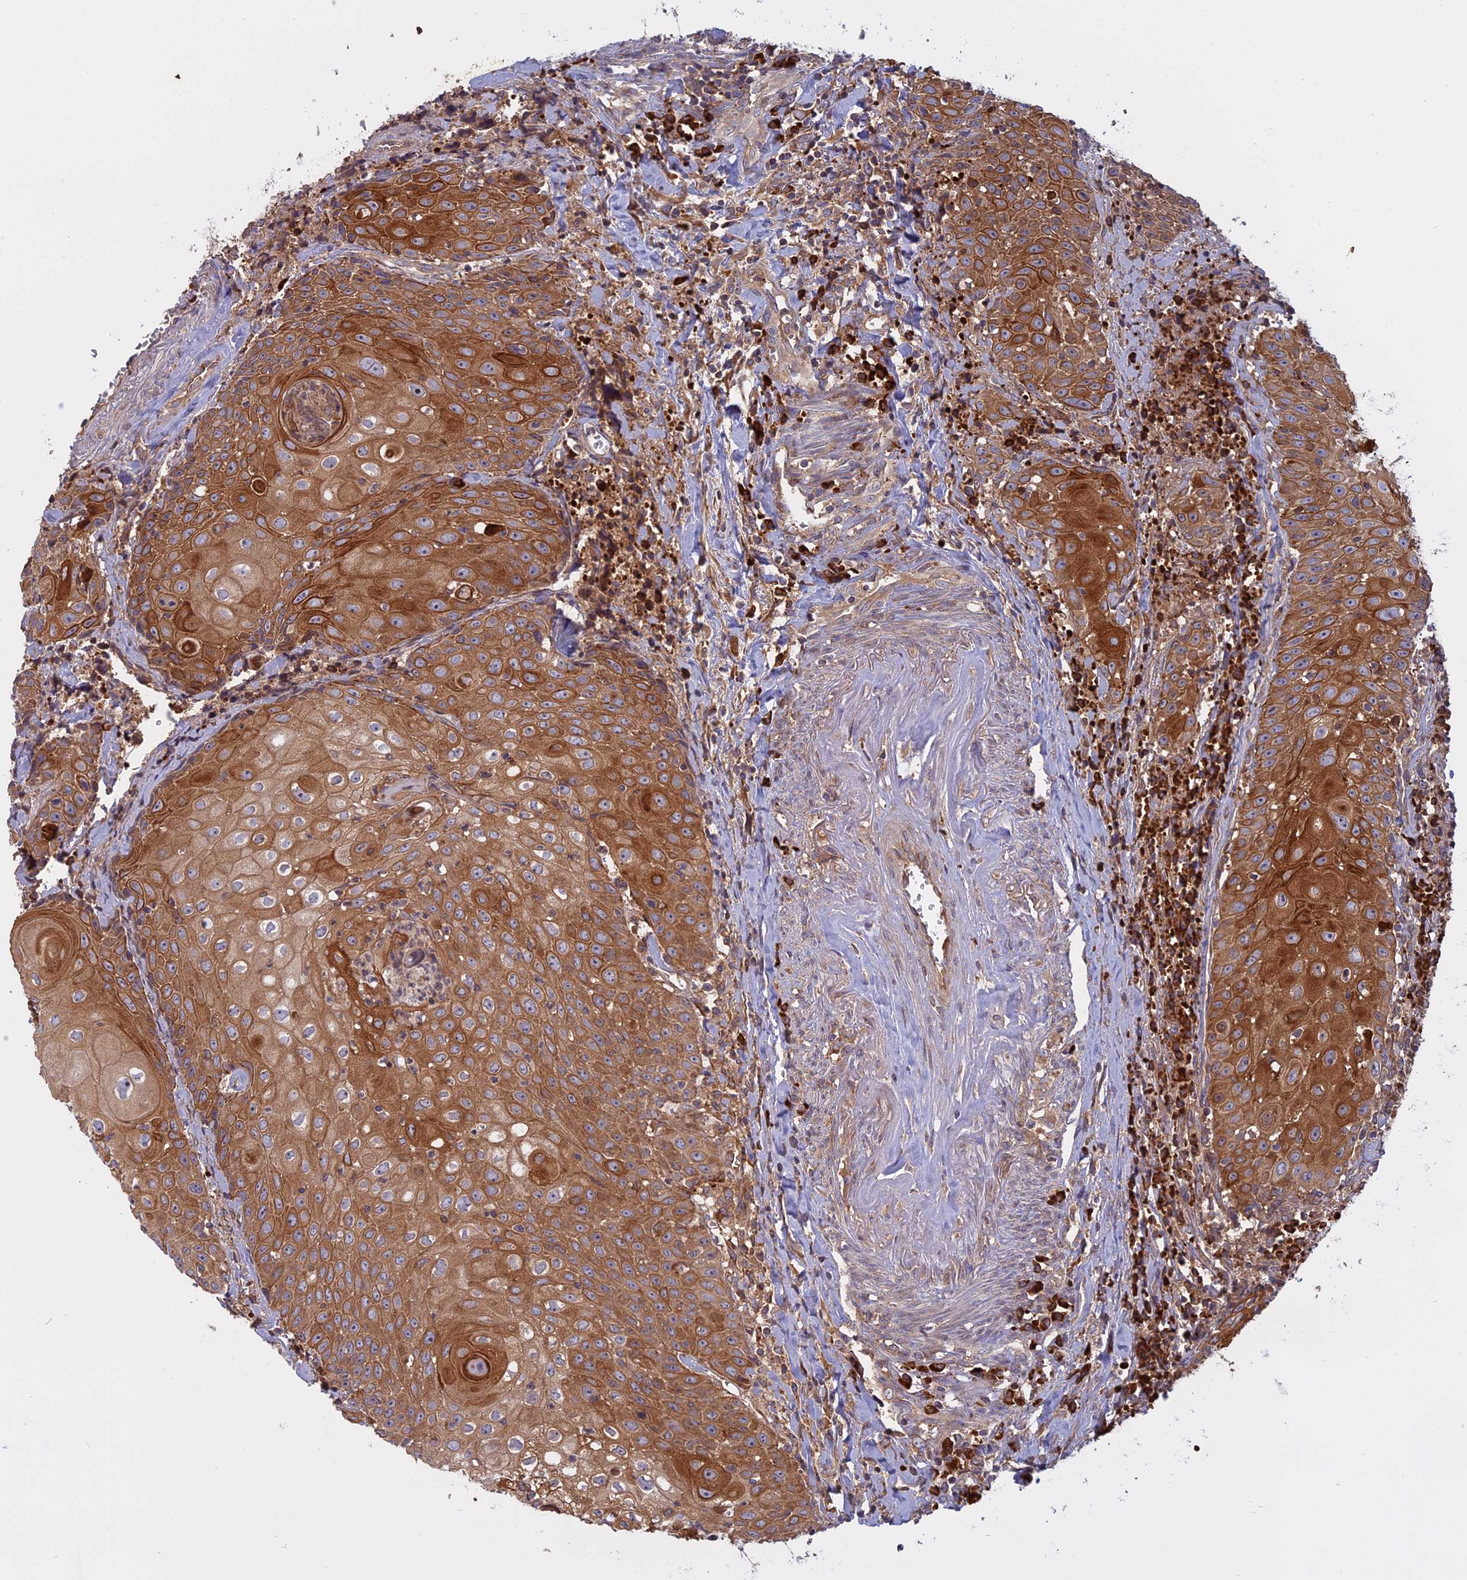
{"staining": {"intensity": "moderate", "quantity": ">75%", "location": "cytoplasmic/membranous"}, "tissue": "head and neck cancer", "cell_type": "Tumor cells", "image_type": "cancer", "snomed": [{"axis": "morphology", "description": "Squamous cell carcinoma, NOS"}, {"axis": "topography", "description": "Oral tissue"}, {"axis": "topography", "description": "Head-Neck"}], "caption": "Head and neck cancer (squamous cell carcinoma) was stained to show a protein in brown. There is medium levels of moderate cytoplasmic/membranous staining in approximately >75% of tumor cells.", "gene": "TMEM208", "patient": {"sex": "female", "age": 82}}